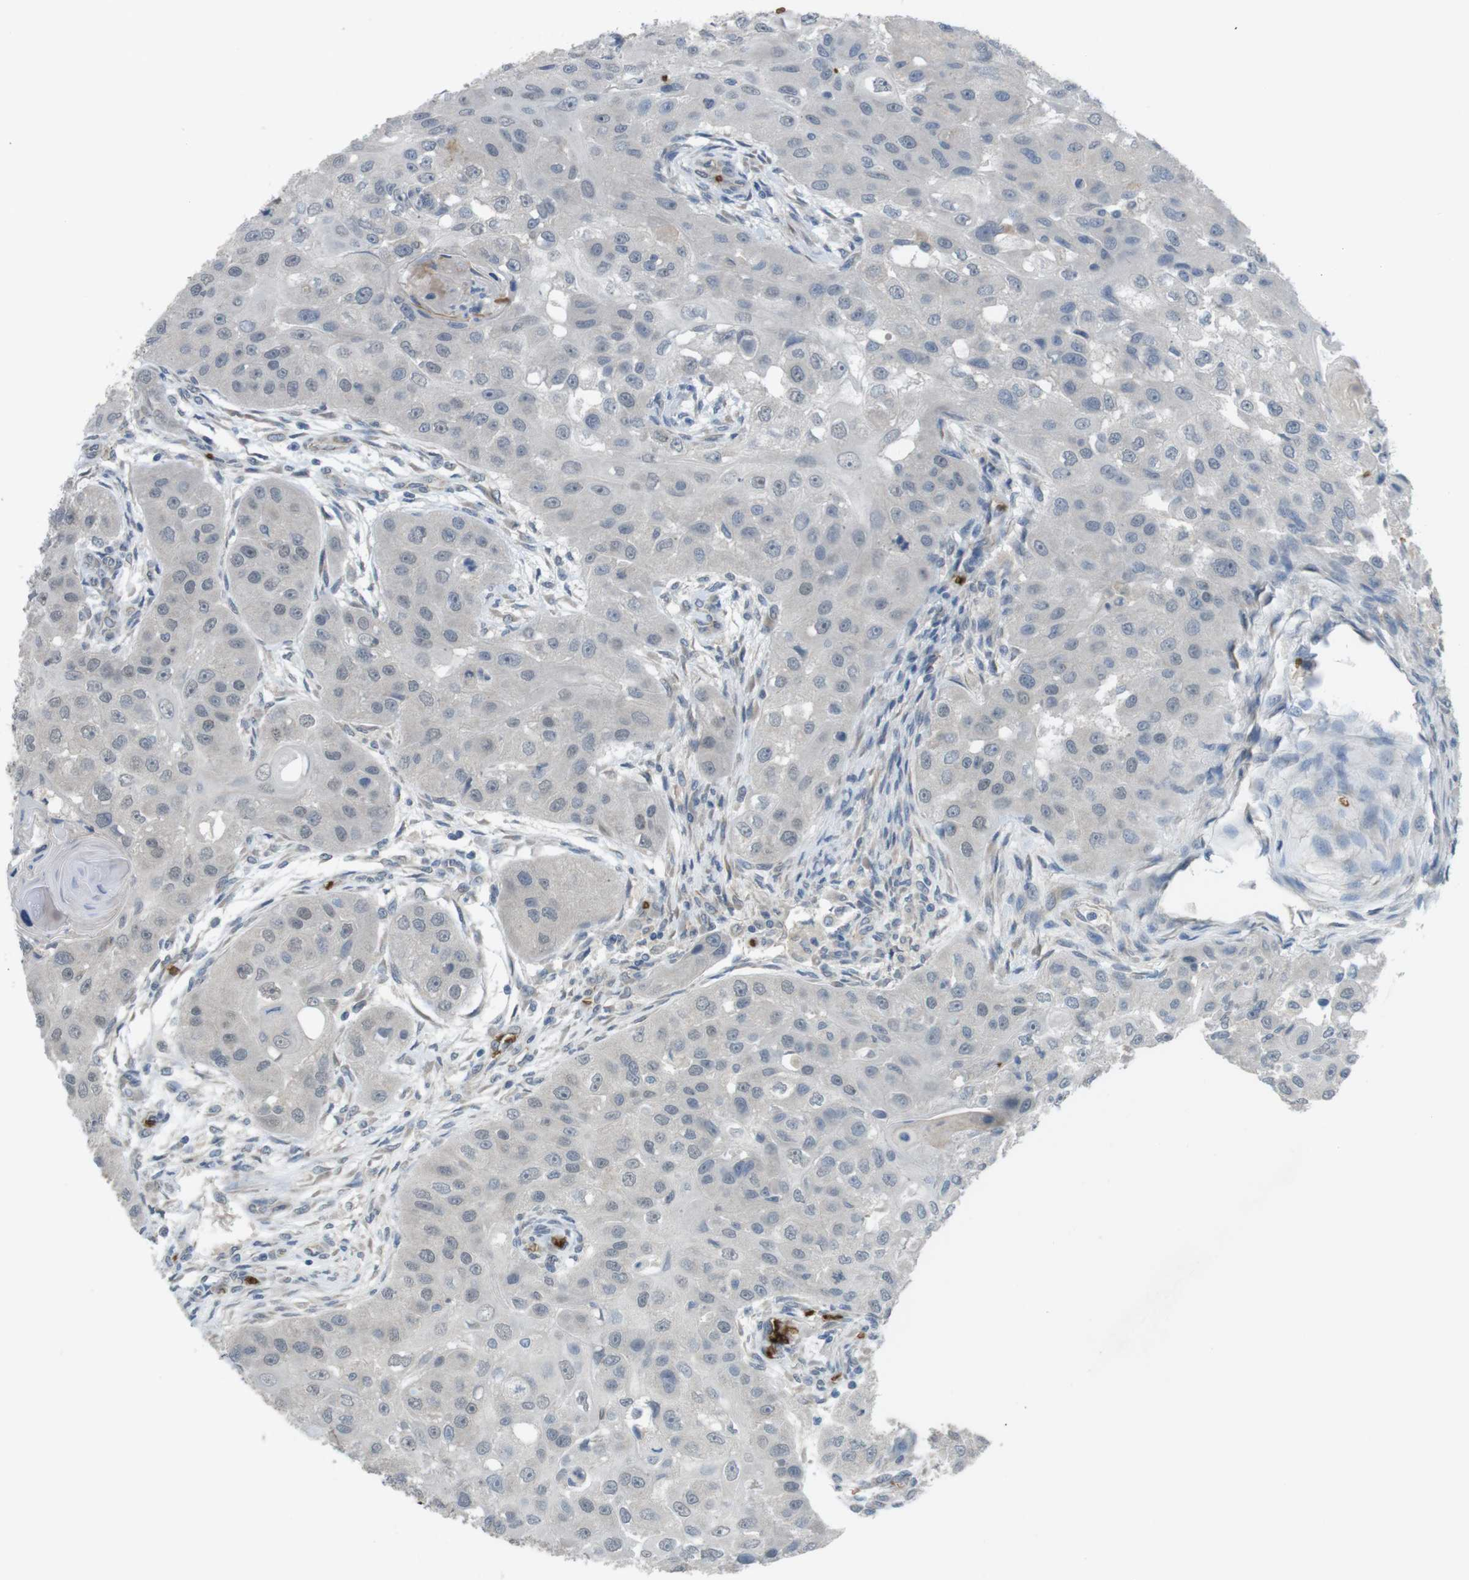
{"staining": {"intensity": "negative", "quantity": "none", "location": "none"}, "tissue": "head and neck cancer", "cell_type": "Tumor cells", "image_type": "cancer", "snomed": [{"axis": "morphology", "description": "Normal tissue, NOS"}, {"axis": "morphology", "description": "Squamous cell carcinoma, NOS"}, {"axis": "topography", "description": "Skeletal muscle"}, {"axis": "topography", "description": "Head-Neck"}], "caption": "Head and neck cancer was stained to show a protein in brown. There is no significant positivity in tumor cells.", "gene": "GYPA", "patient": {"sex": "male", "age": 51}}